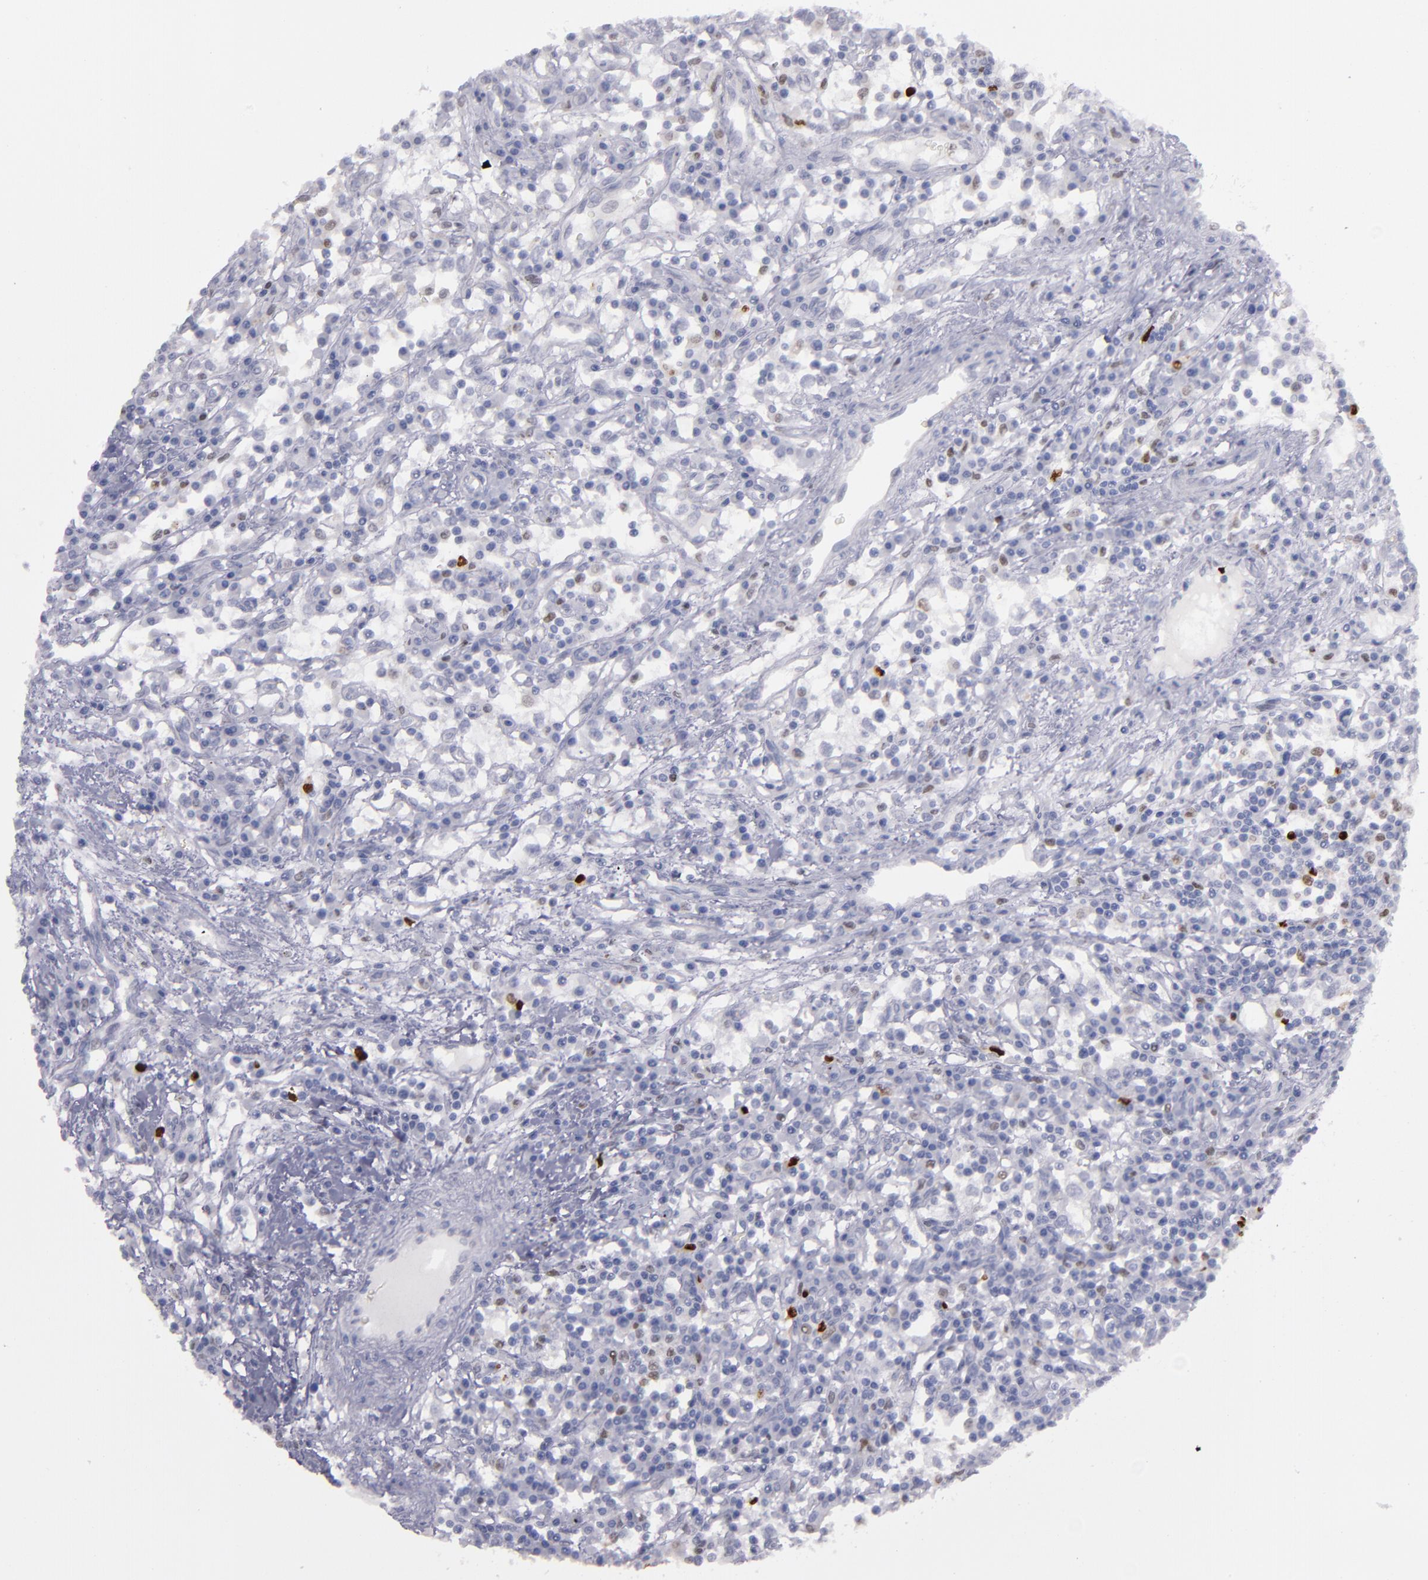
{"staining": {"intensity": "weak", "quantity": "<25%", "location": "nuclear"}, "tissue": "renal cancer", "cell_type": "Tumor cells", "image_type": "cancer", "snomed": [{"axis": "morphology", "description": "Adenocarcinoma, NOS"}, {"axis": "topography", "description": "Kidney"}], "caption": "Histopathology image shows no significant protein positivity in tumor cells of renal adenocarcinoma.", "gene": "IRF8", "patient": {"sex": "male", "age": 82}}